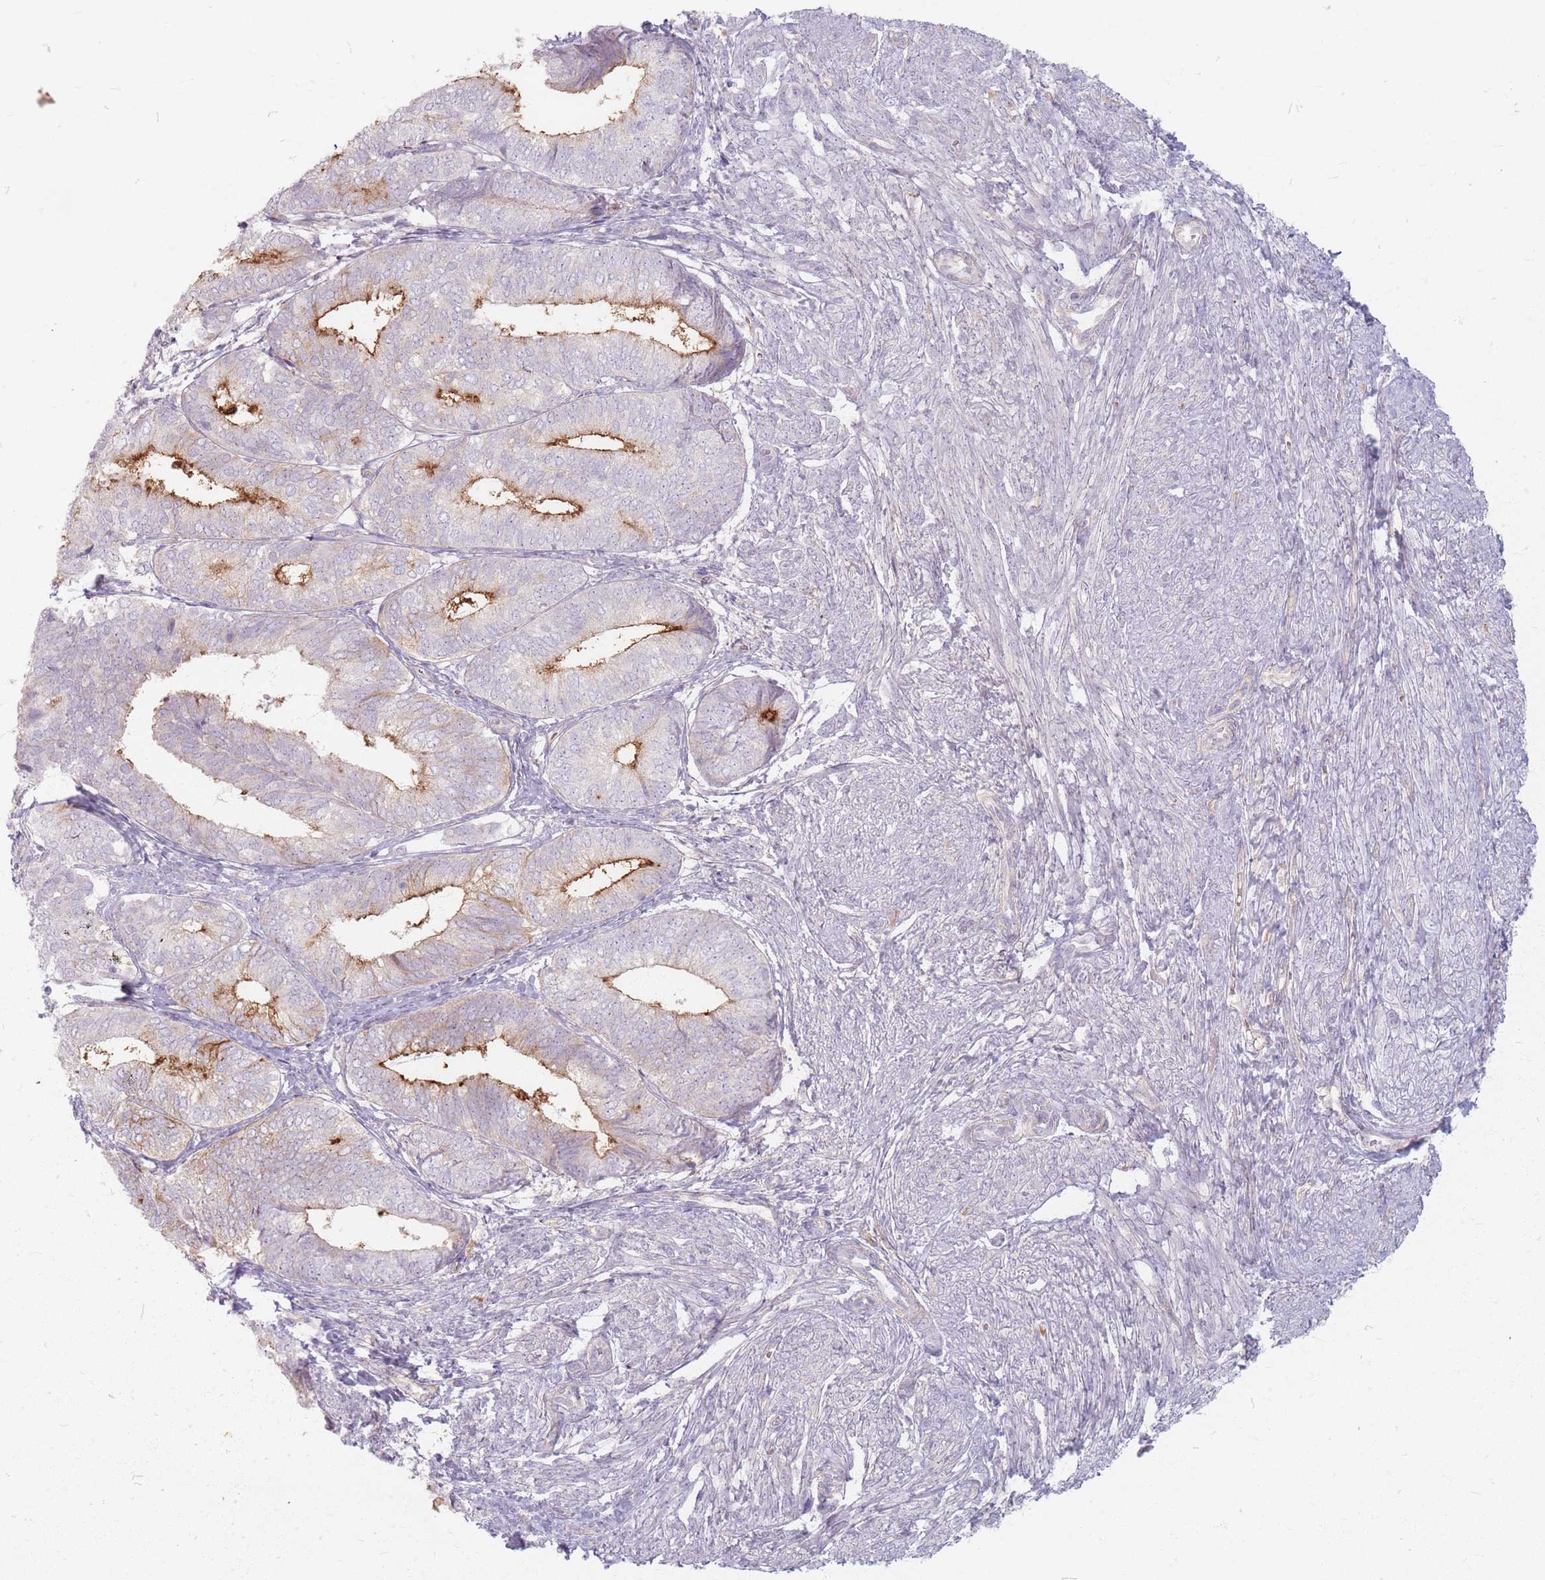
{"staining": {"intensity": "moderate", "quantity": "<25%", "location": "cytoplasmic/membranous"}, "tissue": "endometrial cancer", "cell_type": "Tumor cells", "image_type": "cancer", "snomed": [{"axis": "morphology", "description": "Adenocarcinoma, NOS"}, {"axis": "topography", "description": "Endometrium"}], "caption": "Endometrial adenocarcinoma stained with DAB (3,3'-diaminobenzidine) IHC shows low levels of moderate cytoplasmic/membranous expression in about <25% of tumor cells.", "gene": "CHCHD7", "patient": {"sex": "female", "age": 87}}